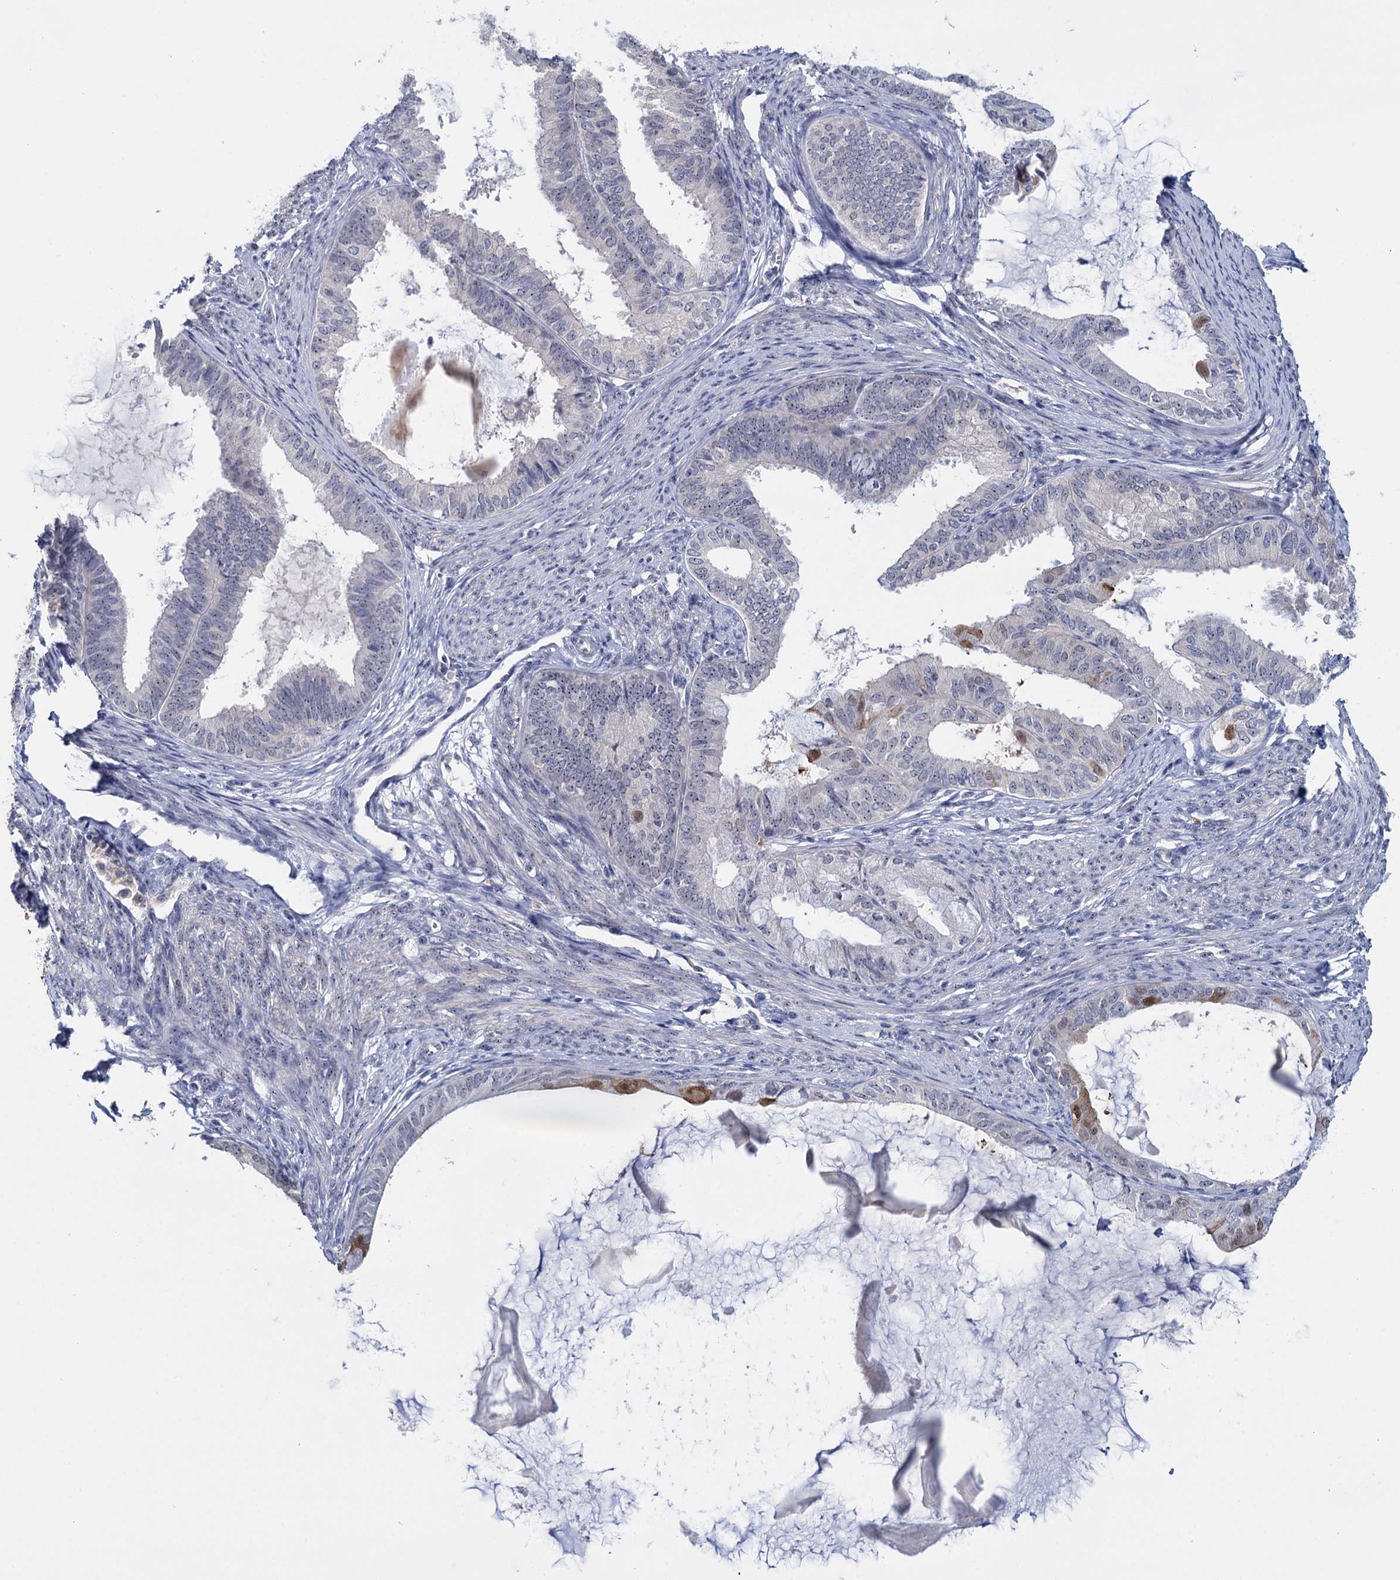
{"staining": {"intensity": "moderate", "quantity": "<25%", "location": "cytoplasmic/membranous"}, "tissue": "endometrial cancer", "cell_type": "Tumor cells", "image_type": "cancer", "snomed": [{"axis": "morphology", "description": "Adenocarcinoma, NOS"}, {"axis": "topography", "description": "Endometrium"}], "caption": "The histopathology image displays staining of adenocarcinoma (endometrial), revealing moderate cytoplasmic/membranous protein positivity (brown color) within tumor cells.", "gene": "SFN", "patient": {"sex": "female", "age": 86}}